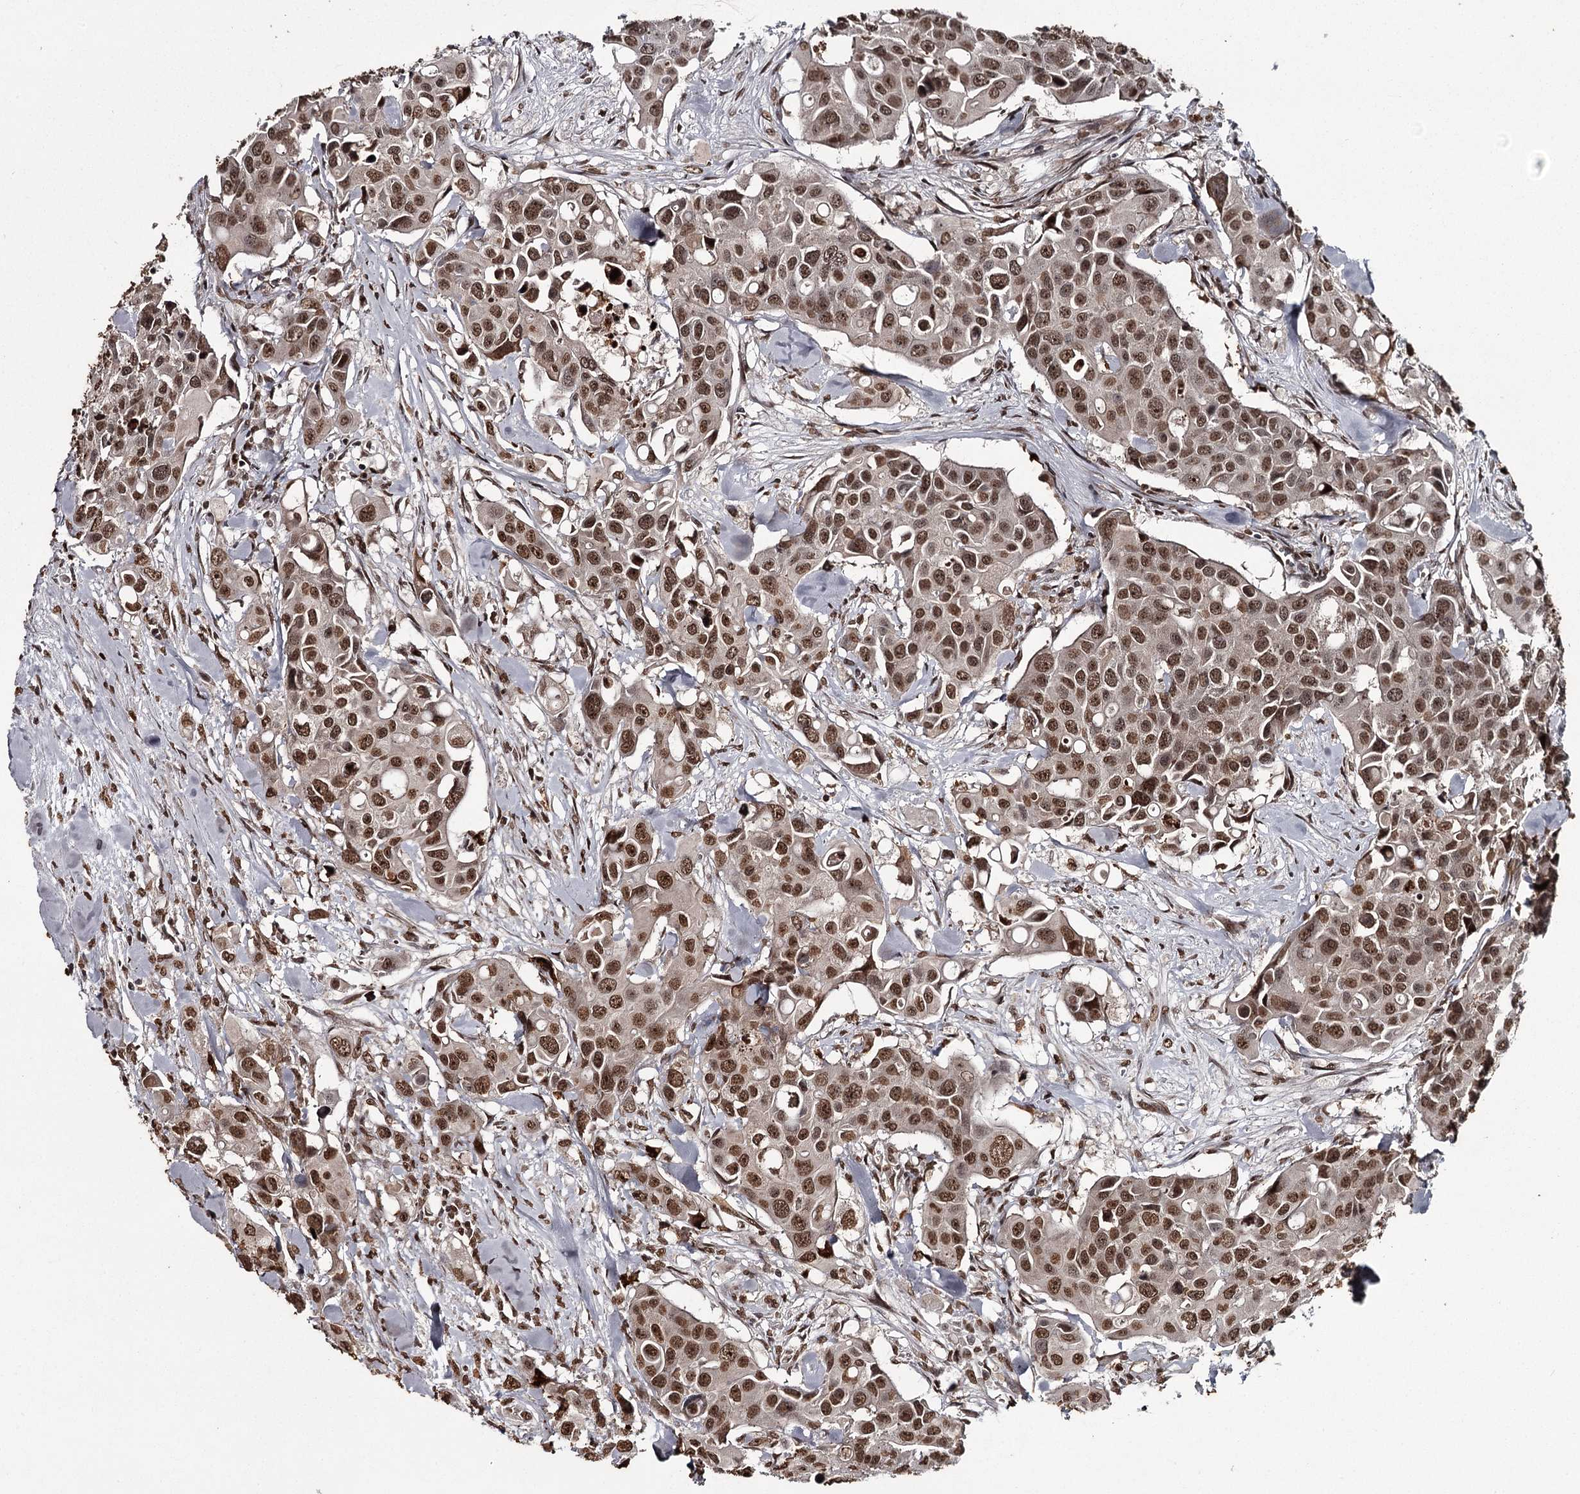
{"staining": {"intensity": "strong", "quantity": ">75%", "location": "nuclear"}, "tissue": "colorectal cancer", "cell_type": "Tumor cells", "image_type": "cancer", "snomed": [{"axis": "morphology", "description": "Adenocarcinoma, NOS"}, {"axis": "topography", "description": "Colon"}], "caption": "This histopathology image reveals IHC staining of human colorectal cancer, with high strong nuclear positivity in approximately >75% of tumor cells.", "gene": "THYN1", "patient": {"sex": "male", "age": 77}}